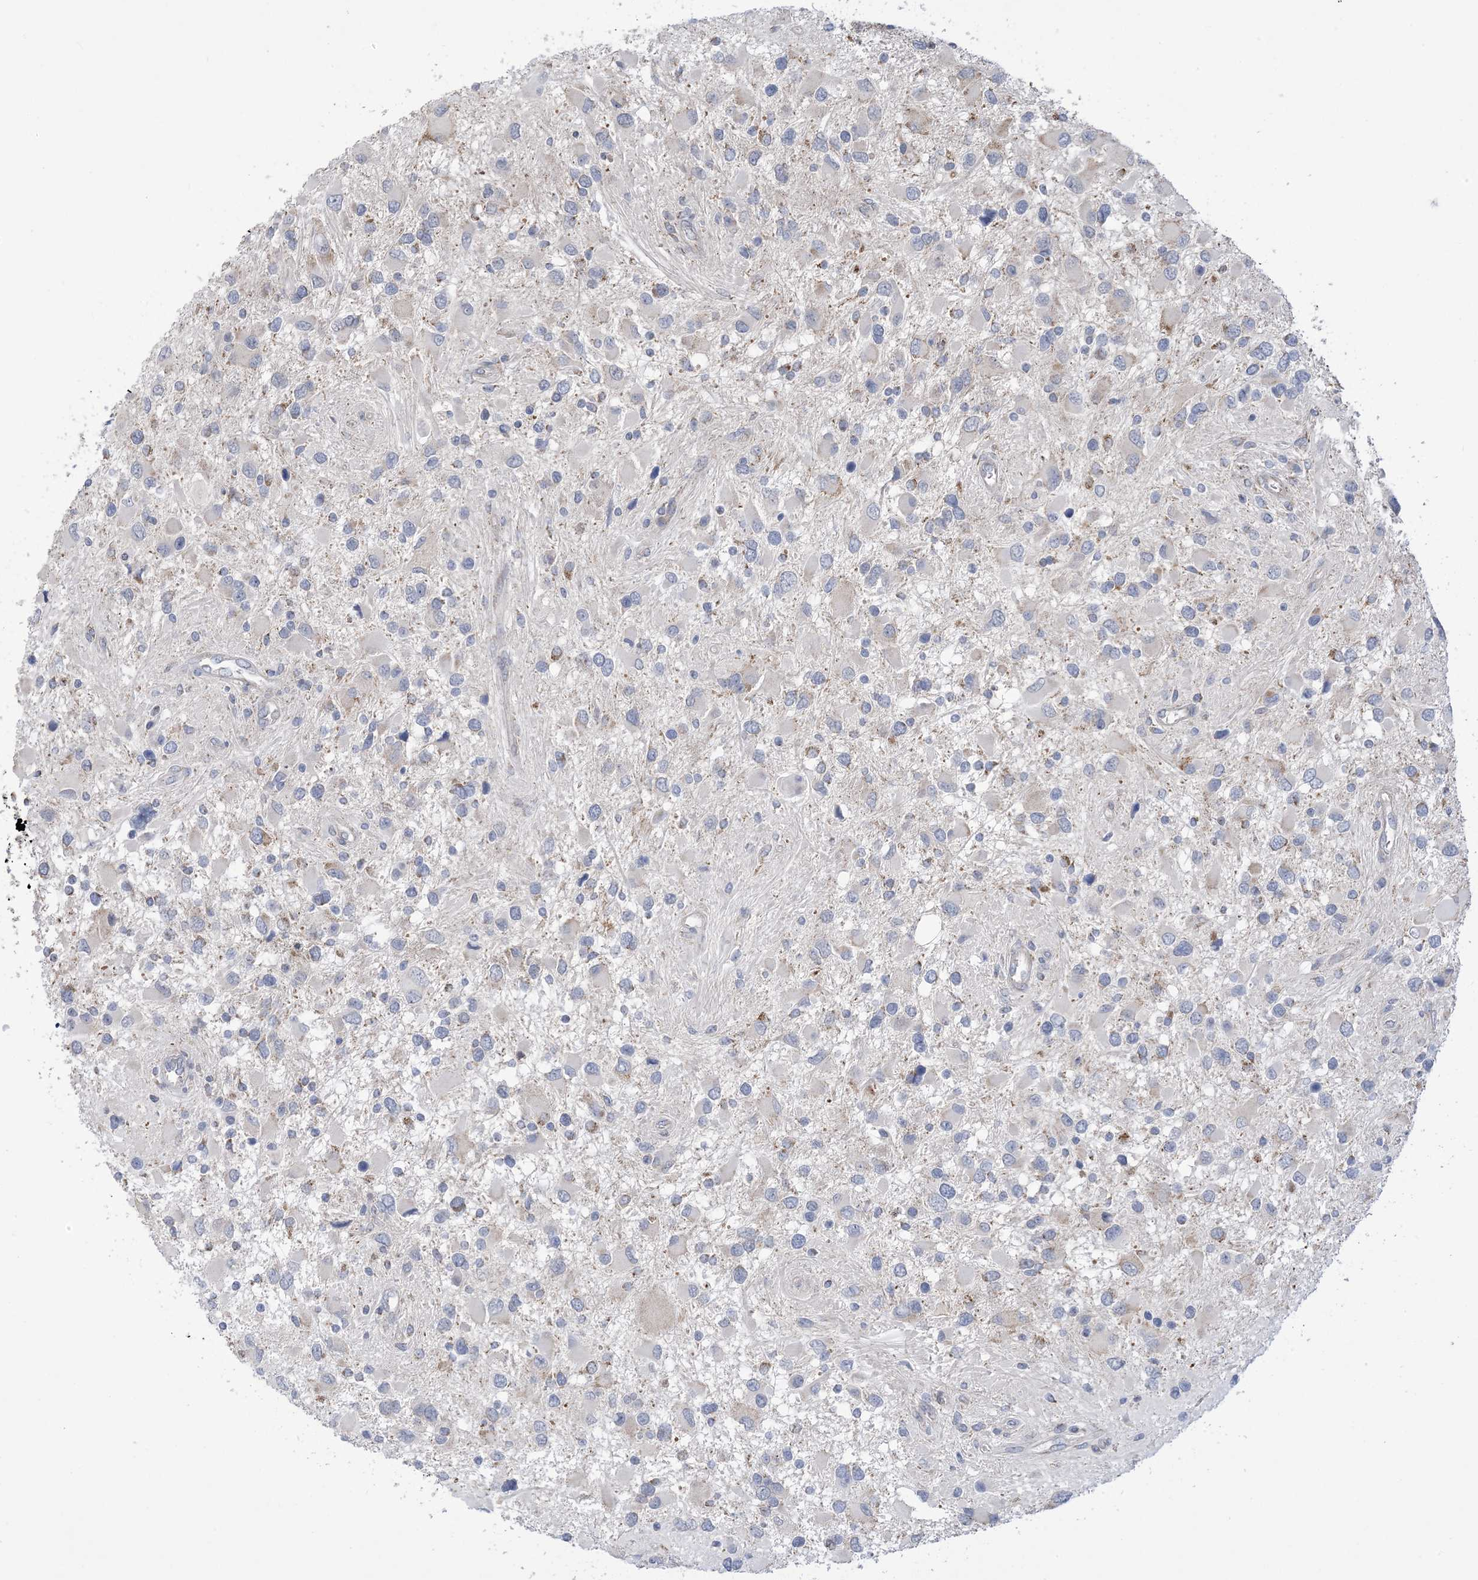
{"staining": {"intensity": "negative", "quantity": "none", "location": "none"}, "tissue": "glioma", "cell_type": "Tumor cells", "image_type": "cancer", "snomed": [{"axis": "morphology", "description": "Glioma, malignant, High grade"}, {"axis": "topography", "description": "Brain"}], "caption": "Image shows no significant protein expression in tumor cells of malignant glioma (high-grade). (DAB immunohistochemistry with hematoxylin counter stain).", "gene": "CLEC16A", "patient": {"sex": "male", "age": 53}}